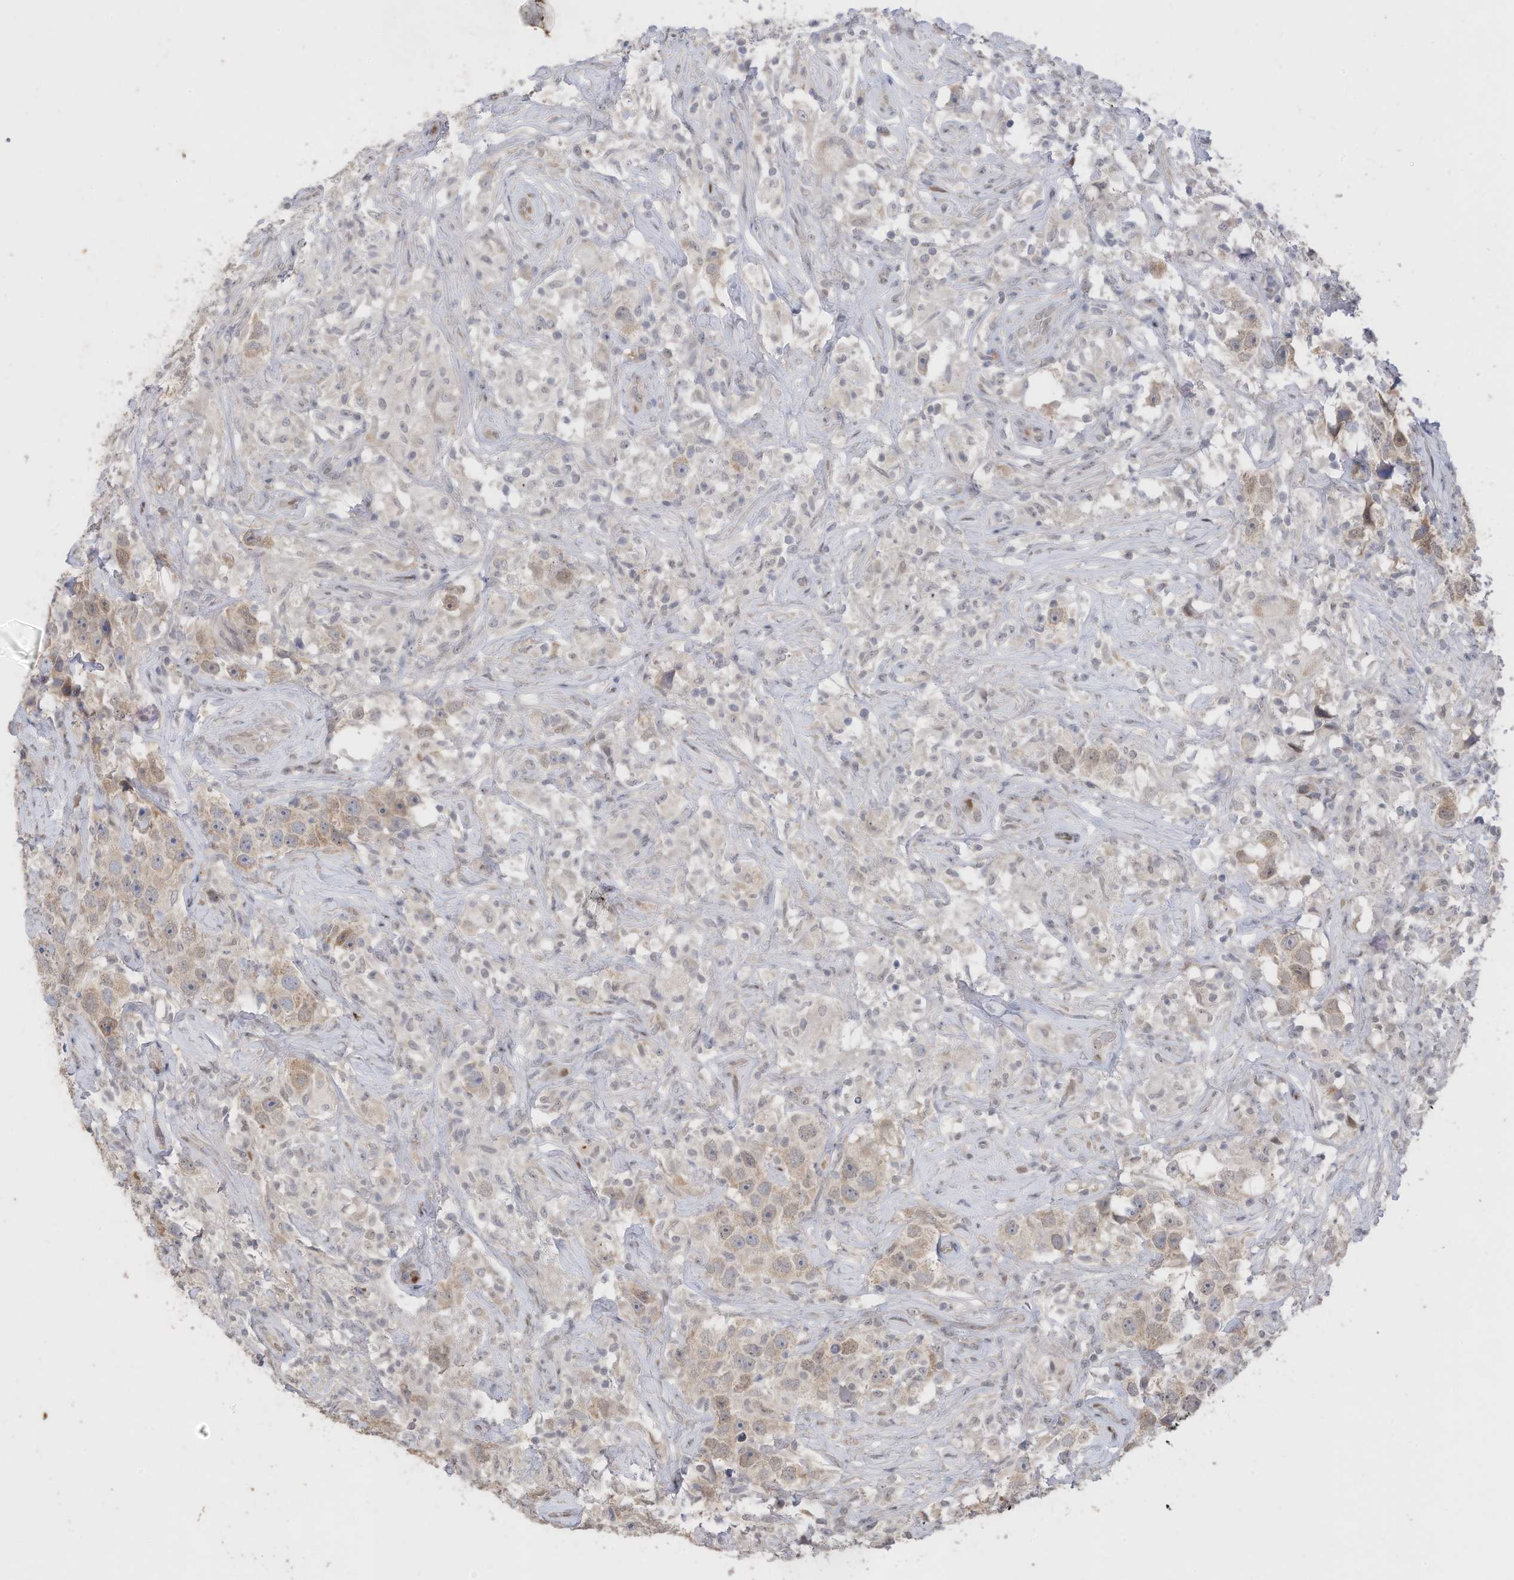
{"staining": {"intensity": "weak", "quantity": "25%-75%", "location": "cytoplasmic/membranous"}, "tissue": "testis cancer", "cell_type": "Tumor cells", "image_type": "cancer", "snomed": [{"axis": "morphology", "description": "Seminoma, NOS"}, {"axis": "topography", "description": "Testis"}], "caption": "IHC staining of testis cancer (seminoma), which displays low levels of weak cytoplasmic/membranous positivity in about 25%-75% of tumor cells indicating weak cytoplasmic/membranous protein expression. The staining was performed using DAB (3,3'-diaminobenzidine) (brown) for protein detection and nuclei were counterstained in hematoxylin (blue).", "gene": "RABL3", "patient": {"sex": "male", "age": 49}}